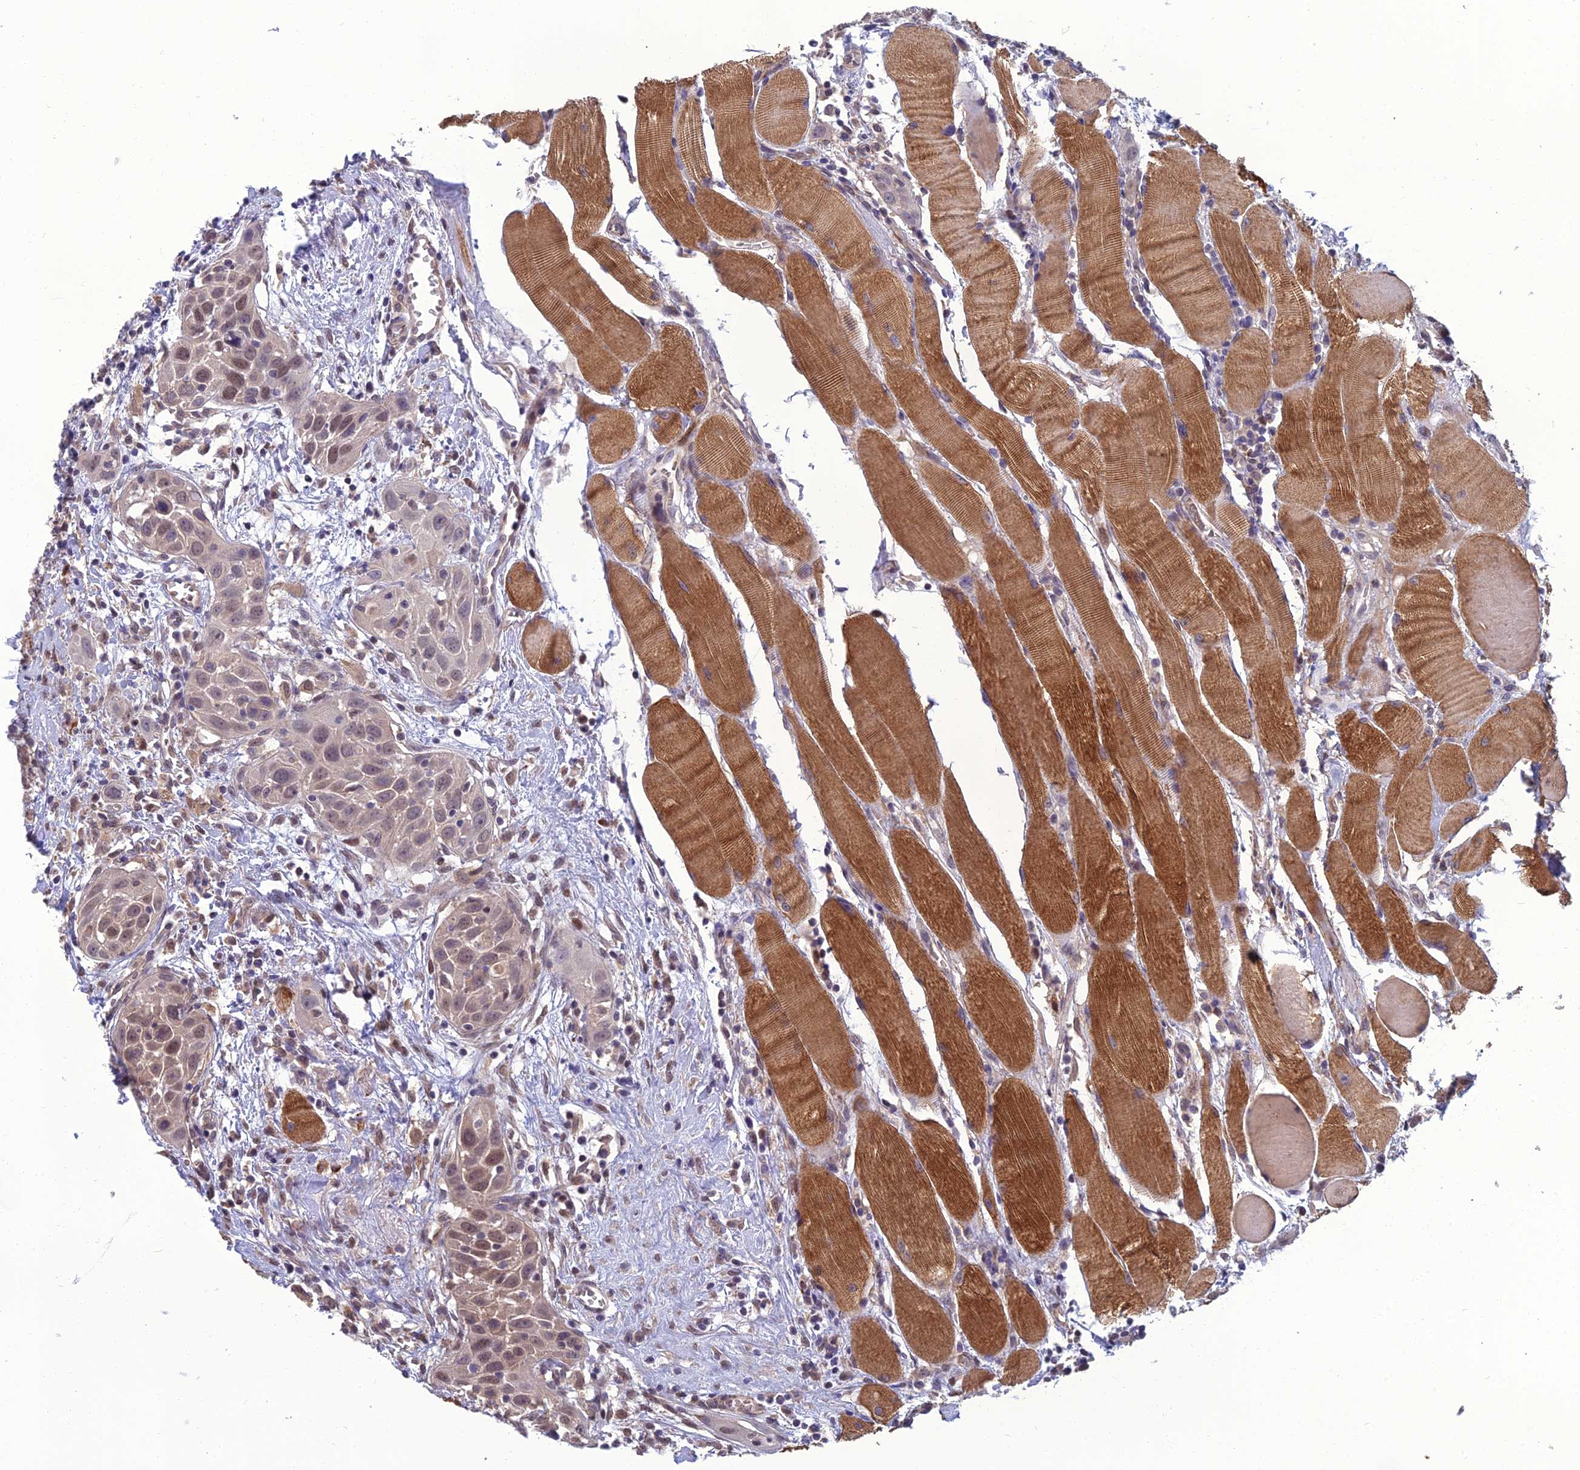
{"staining": {"intensity": "weak", "quantity": ">75%", "location": "nuclear"}, "tissue": "head and neck cancer", "cell_type": "Tumor cells", "image_type": "cancer", "snomed": [{"axis": "morphology", "description": "Squamous cell carcinoma, NOS"}, {"axis": "topography", "description": "Oral tissue"}, {"axis": "topography", "description": "Head-Neck"}], "caption": "Head and neck cancer stained for a protein demonstrates weak nuclear positivity in tumor cells.", "gene": "NR4A3", "patient": {"sex": "female", "age": 50}}